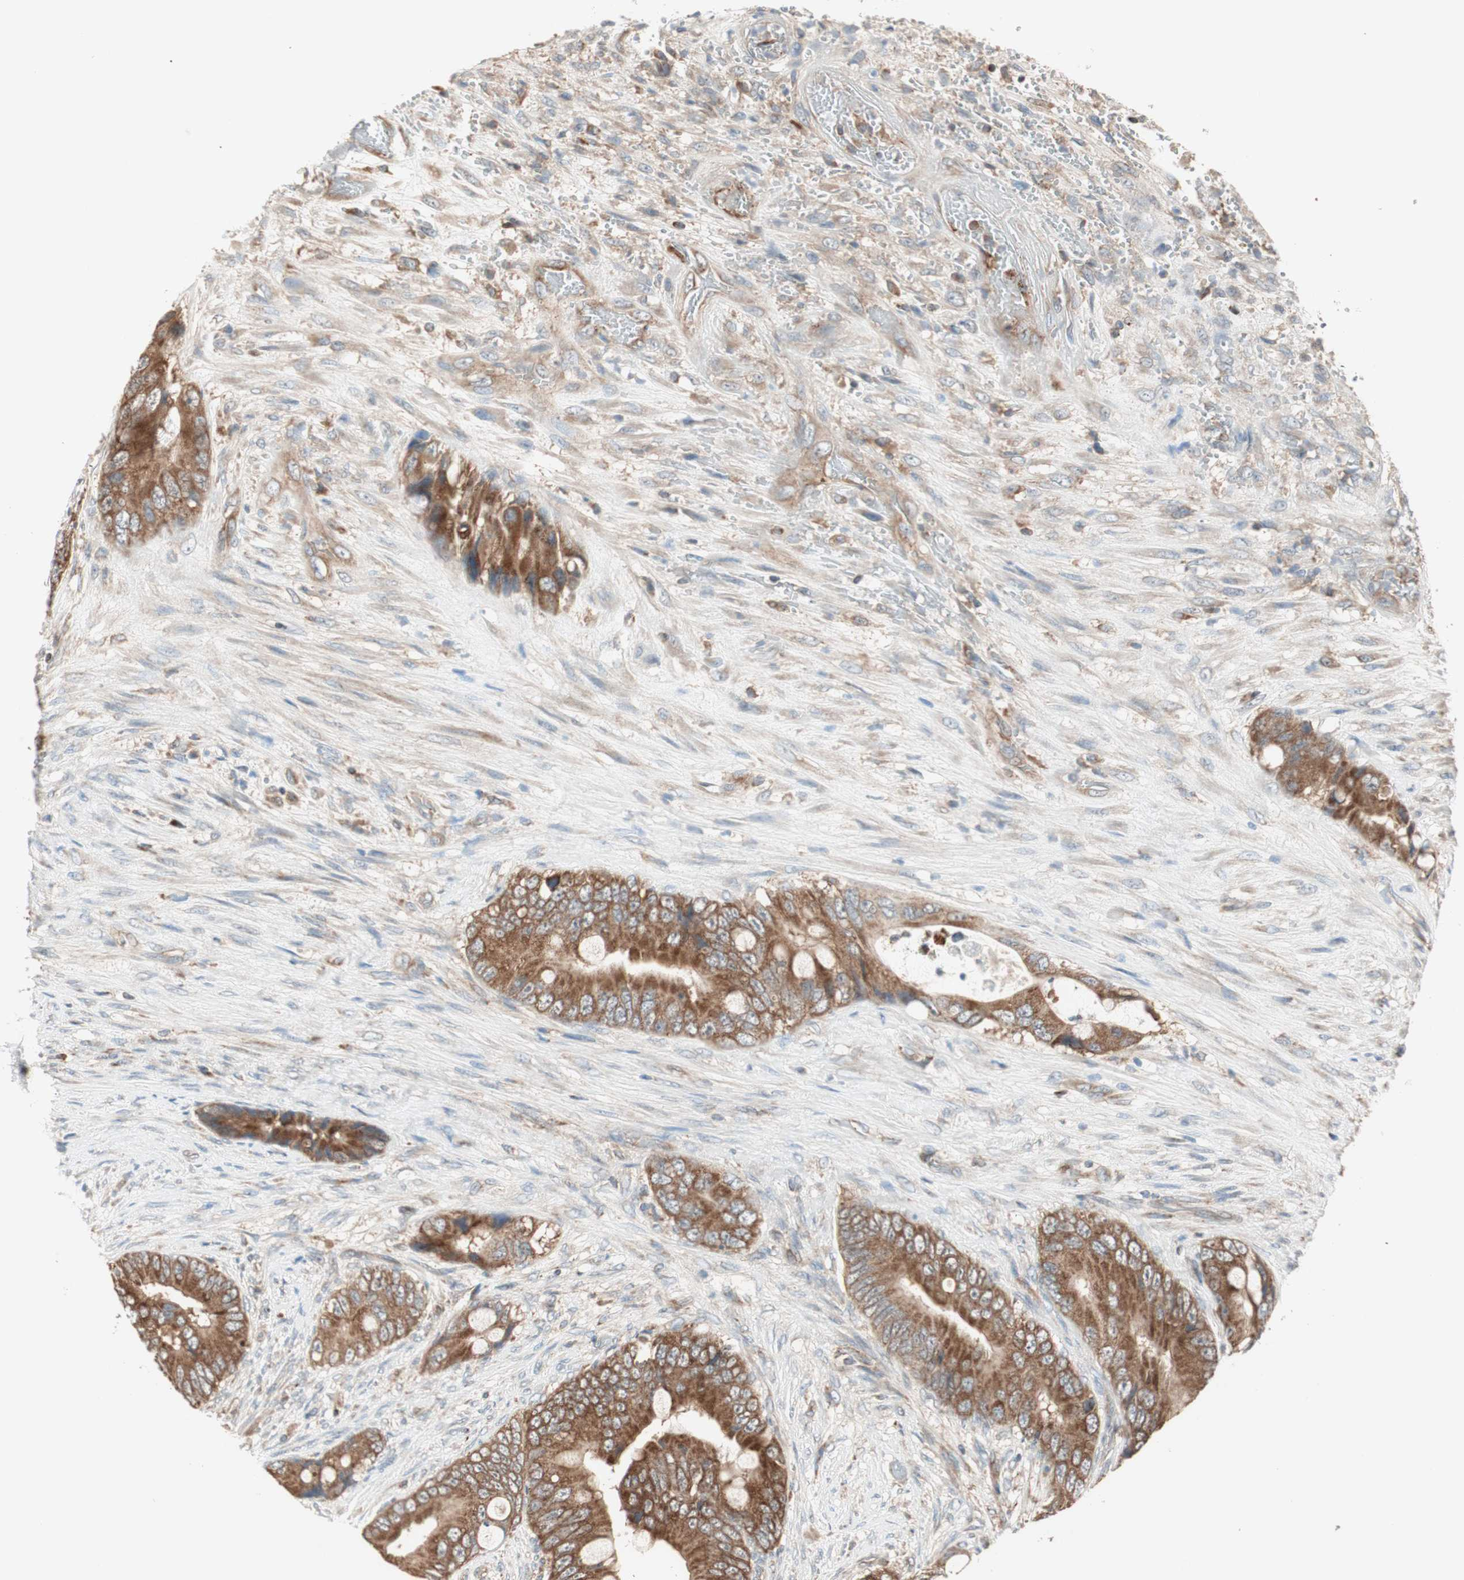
{"staining": {"intensity": "strong", "quantity": ">75%", "location": "cytoplasmic/membranous"}, "tissue": "colorectal cancer", "cell_type": "Tumor cells", "image_type": "cancer", "snomed": [{"axis": "morphology", "description": "Adenocarcinoma, NOS"}, {"axis": "topography", "description": "Rectum"}], "caption": "High-power microscopy captured an IHC micrograph of adenocarcinoma (colorectal), revealing strong cytoplasmic/membranous positivity in about >75% of tumor cells.", "gene": "CC2D1A", "patient": {"sex": "female", "age": 77}}